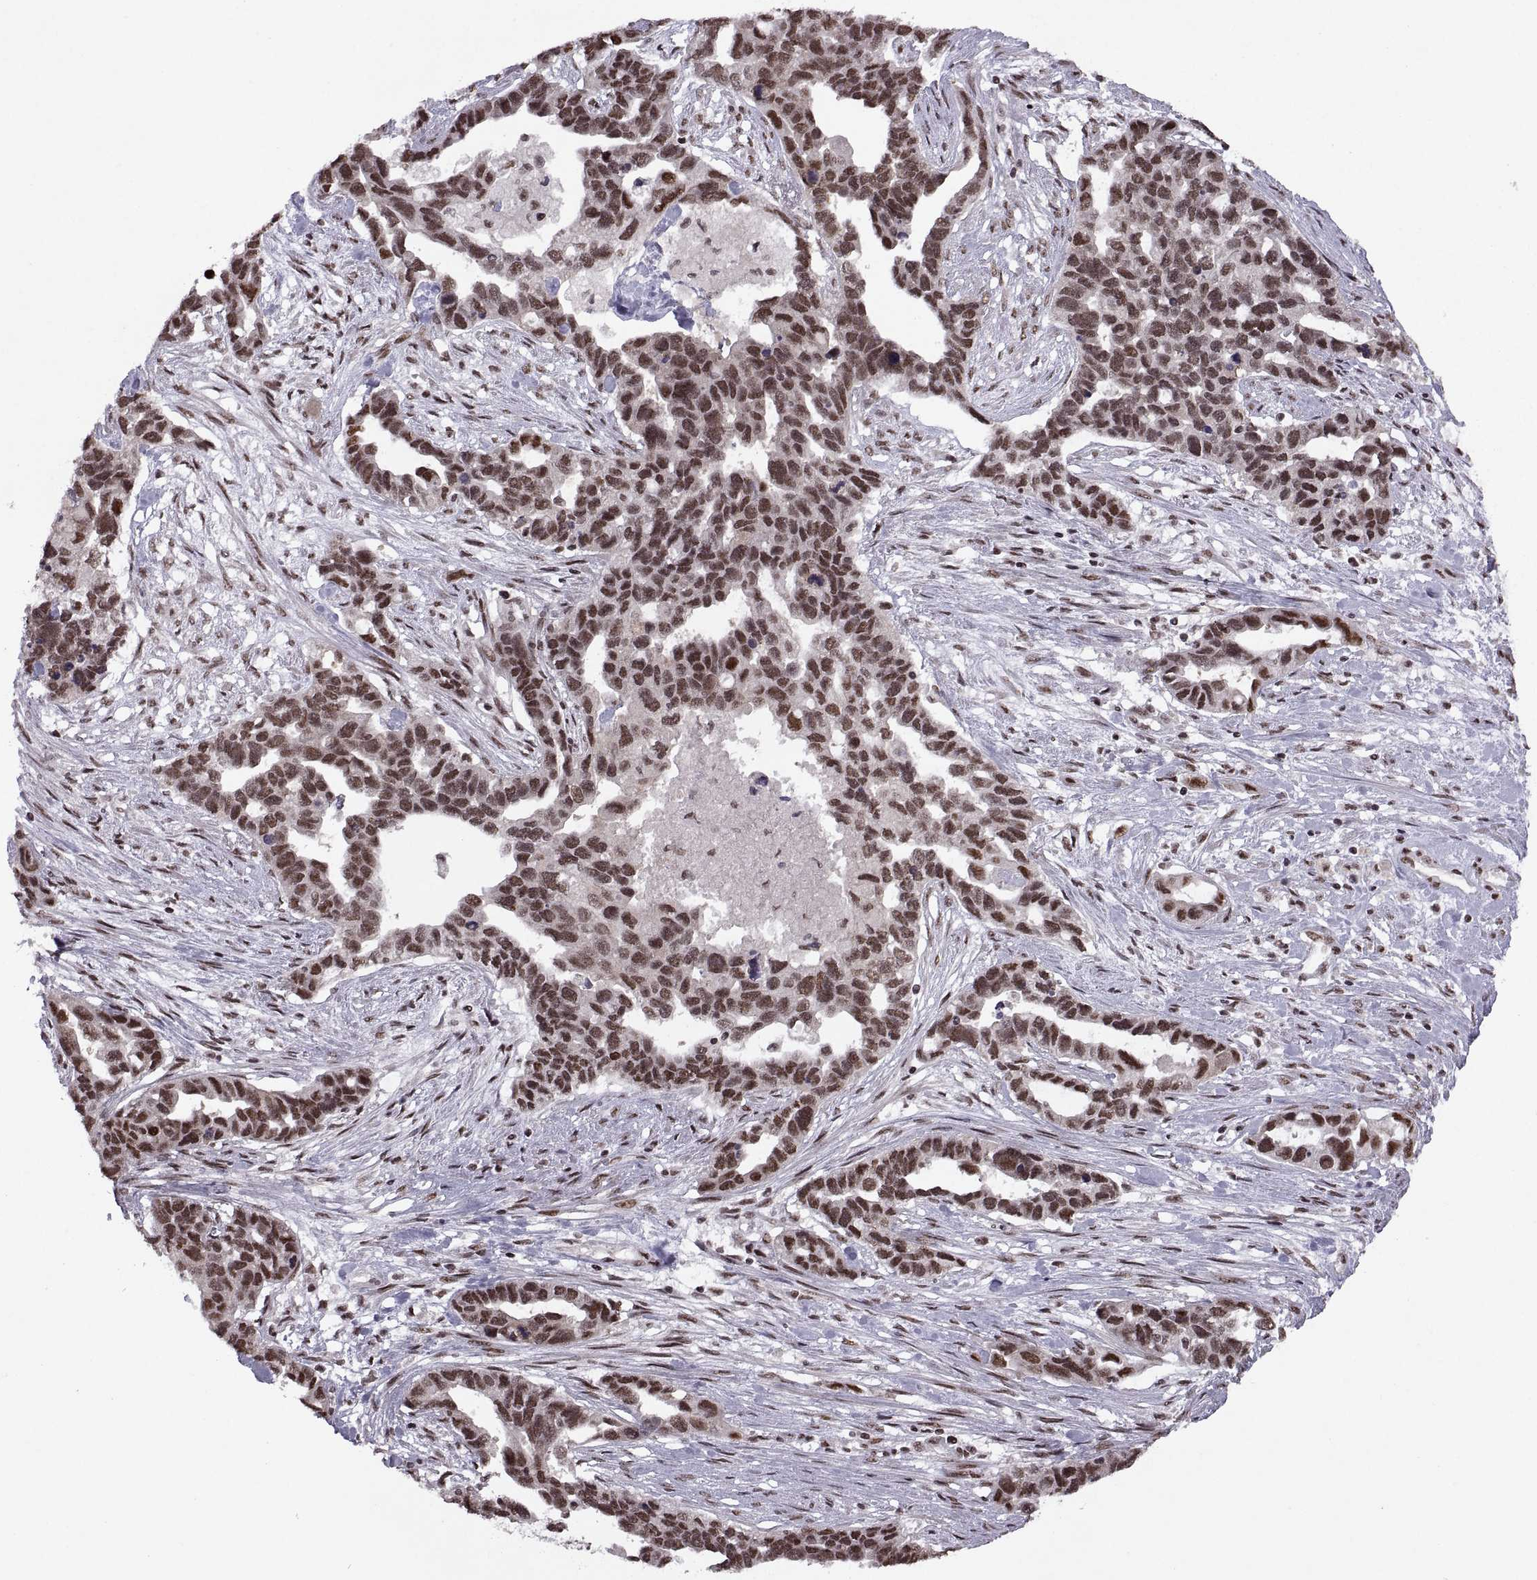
{"staining": {"intensity": "strong", "quantity": ">75%", "location": "nuclear"}, "tissue": "ovarian cancer", "cell_type": "Tumor cells", "image_type": "cancer", "snomed": [{"axis": "morphology", "description": "Cystadenocarcinoma, serous, NOS"}, {"axis": "topography", "description": "Ovary"}], "caption": "A micrograph showing strong nuclear expression in approximately >75% of tumor cells in ovarian cancer, as visualized by brown immunohistochemical staining.", "gene": "MT1E", "patient": {"sex": "female", "age": 54}}